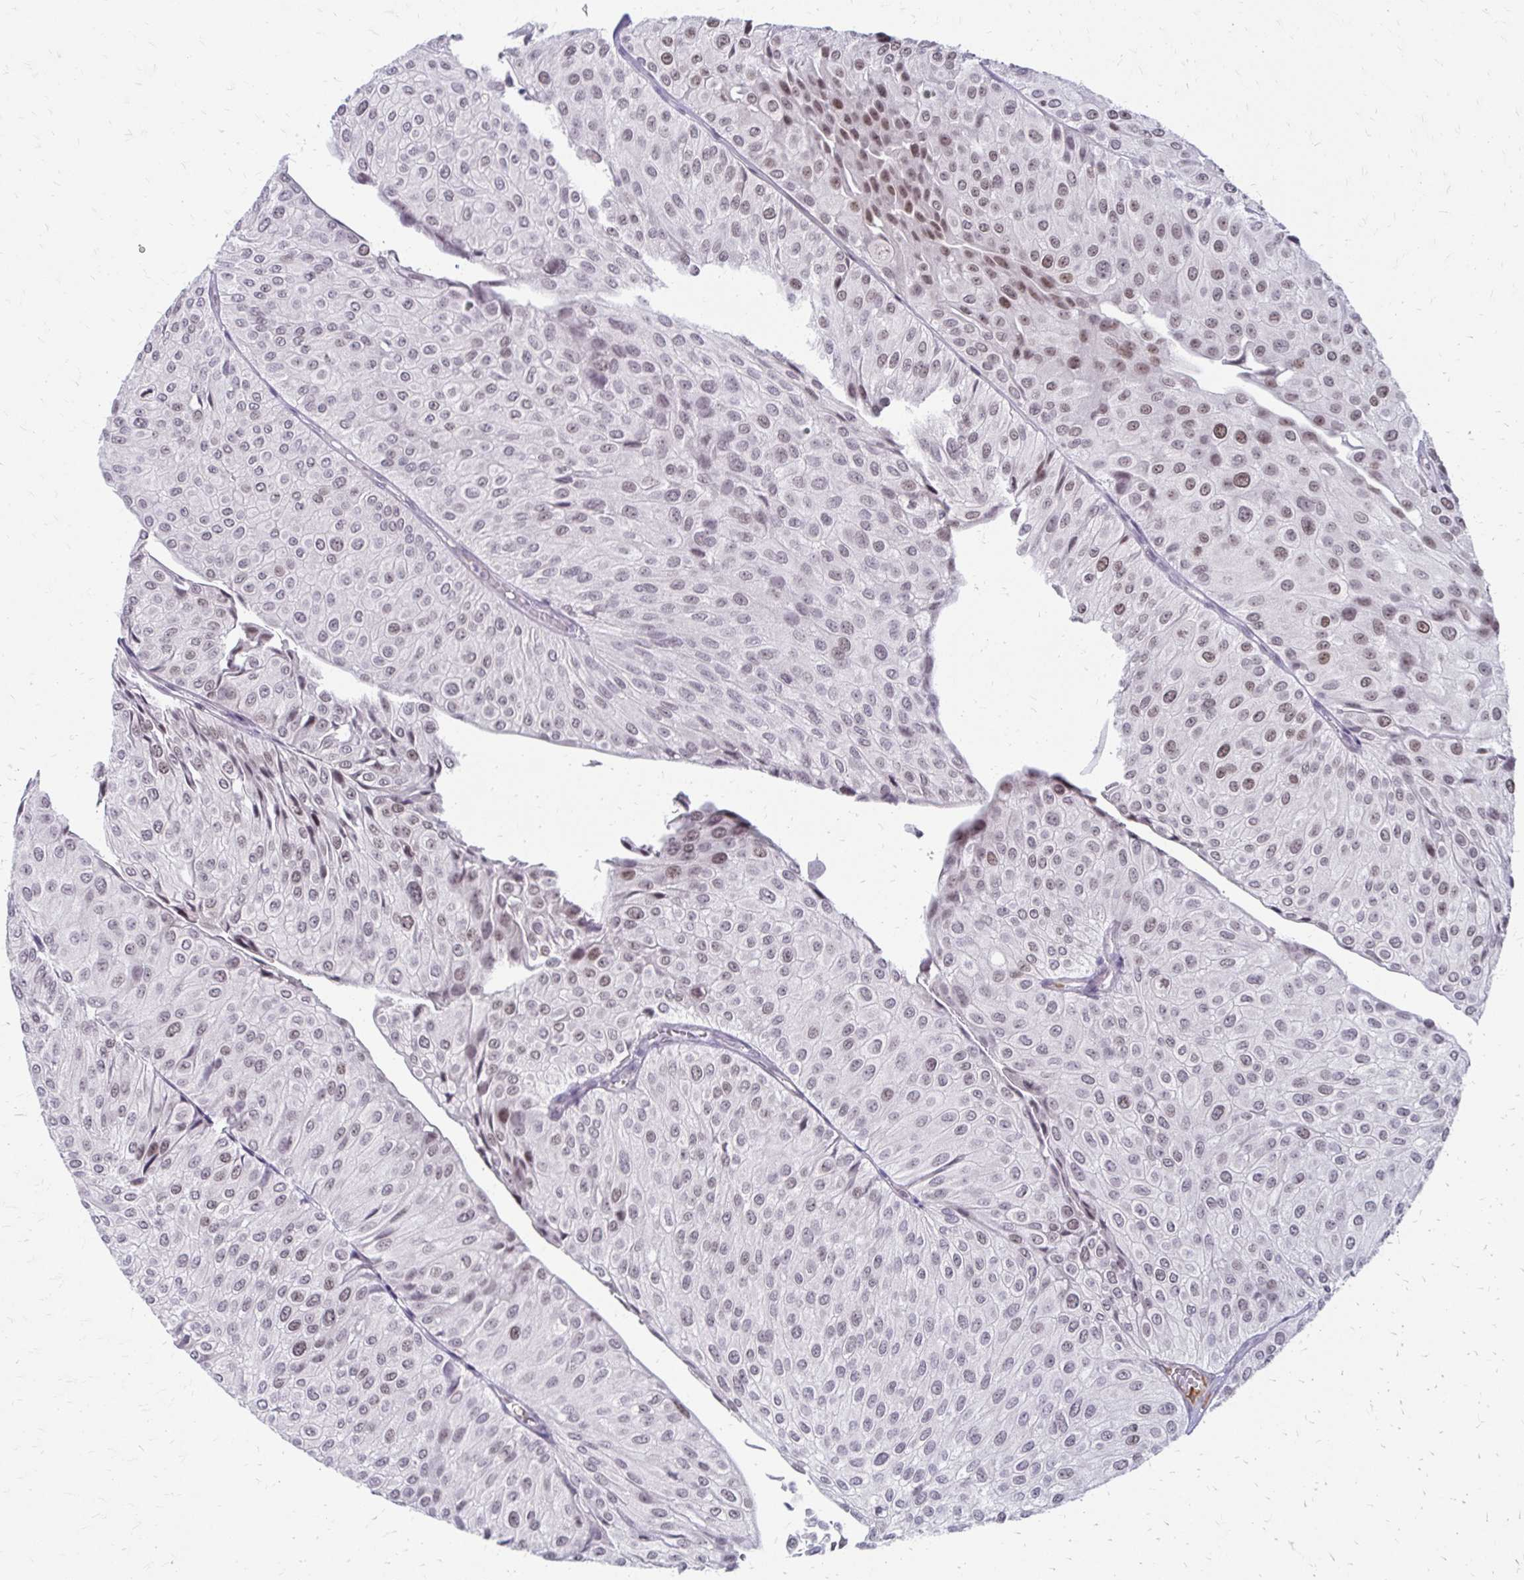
{"staining": {"intensity": "weak", "quantity": "25%-75%", "location": "nuclear"}, "tissue": "urothelial cancer", "cell_type": "Tumor cells", "image_type": "cancer", "snomed": [{"axis": "morphology", "description": "Urothelial carcinoma, NOS"}, {"axis": "topography", "description": "Urinary bladder"}], "caption": "A low amount of weak nuclear staining is seen in approximately 25%-75% of tumor cells in urothelial cancer tissue.", "gene": "EED", "patient": {"sex": "male", "age": 67}}